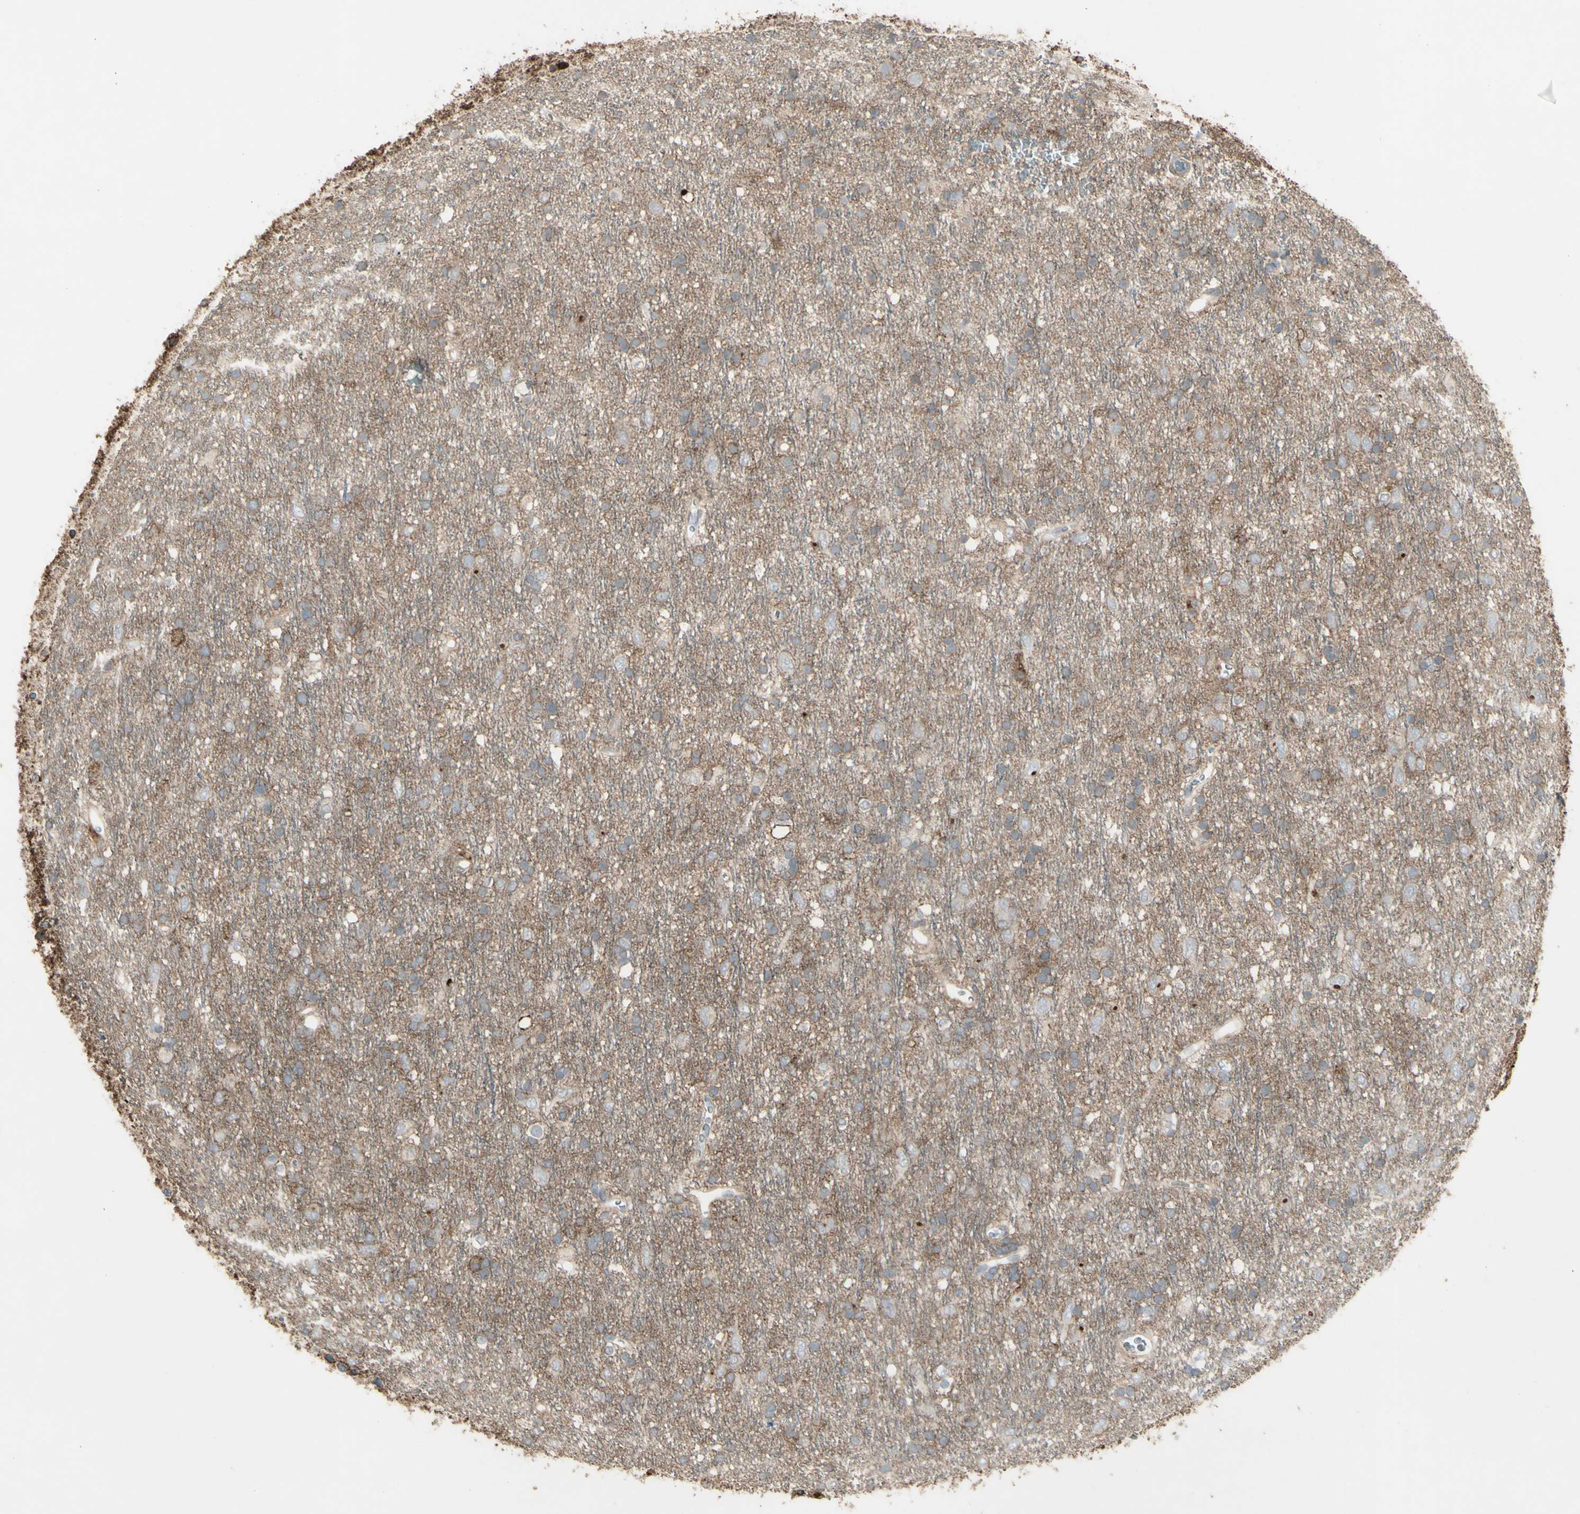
{"staining": {"intensity": "weak", "quantity": "25%-75%", "location": "cytoplasmic/membranous"}, "tissue": "glioma", "cell_type": "Tumor cells", "image_type": "cancer", "snomed": [{"axis": "morphology", "description": "Glioma, malignant, Low grade"}, {"axis": "topography", "description": "Brain"}], "caption": "Malignant low-grade glioma tissue shows weak cytoplasmic/membranous staining in about 25%-75% of tumor cells, visualized by immunohistochemistry. The staining is performed using DAB brown chromogen to label protein expression. The nuclei are counter-stained blue using hematoxylin.", "gene": "CD276", "patient": {"sex": "male", "age": 77}}